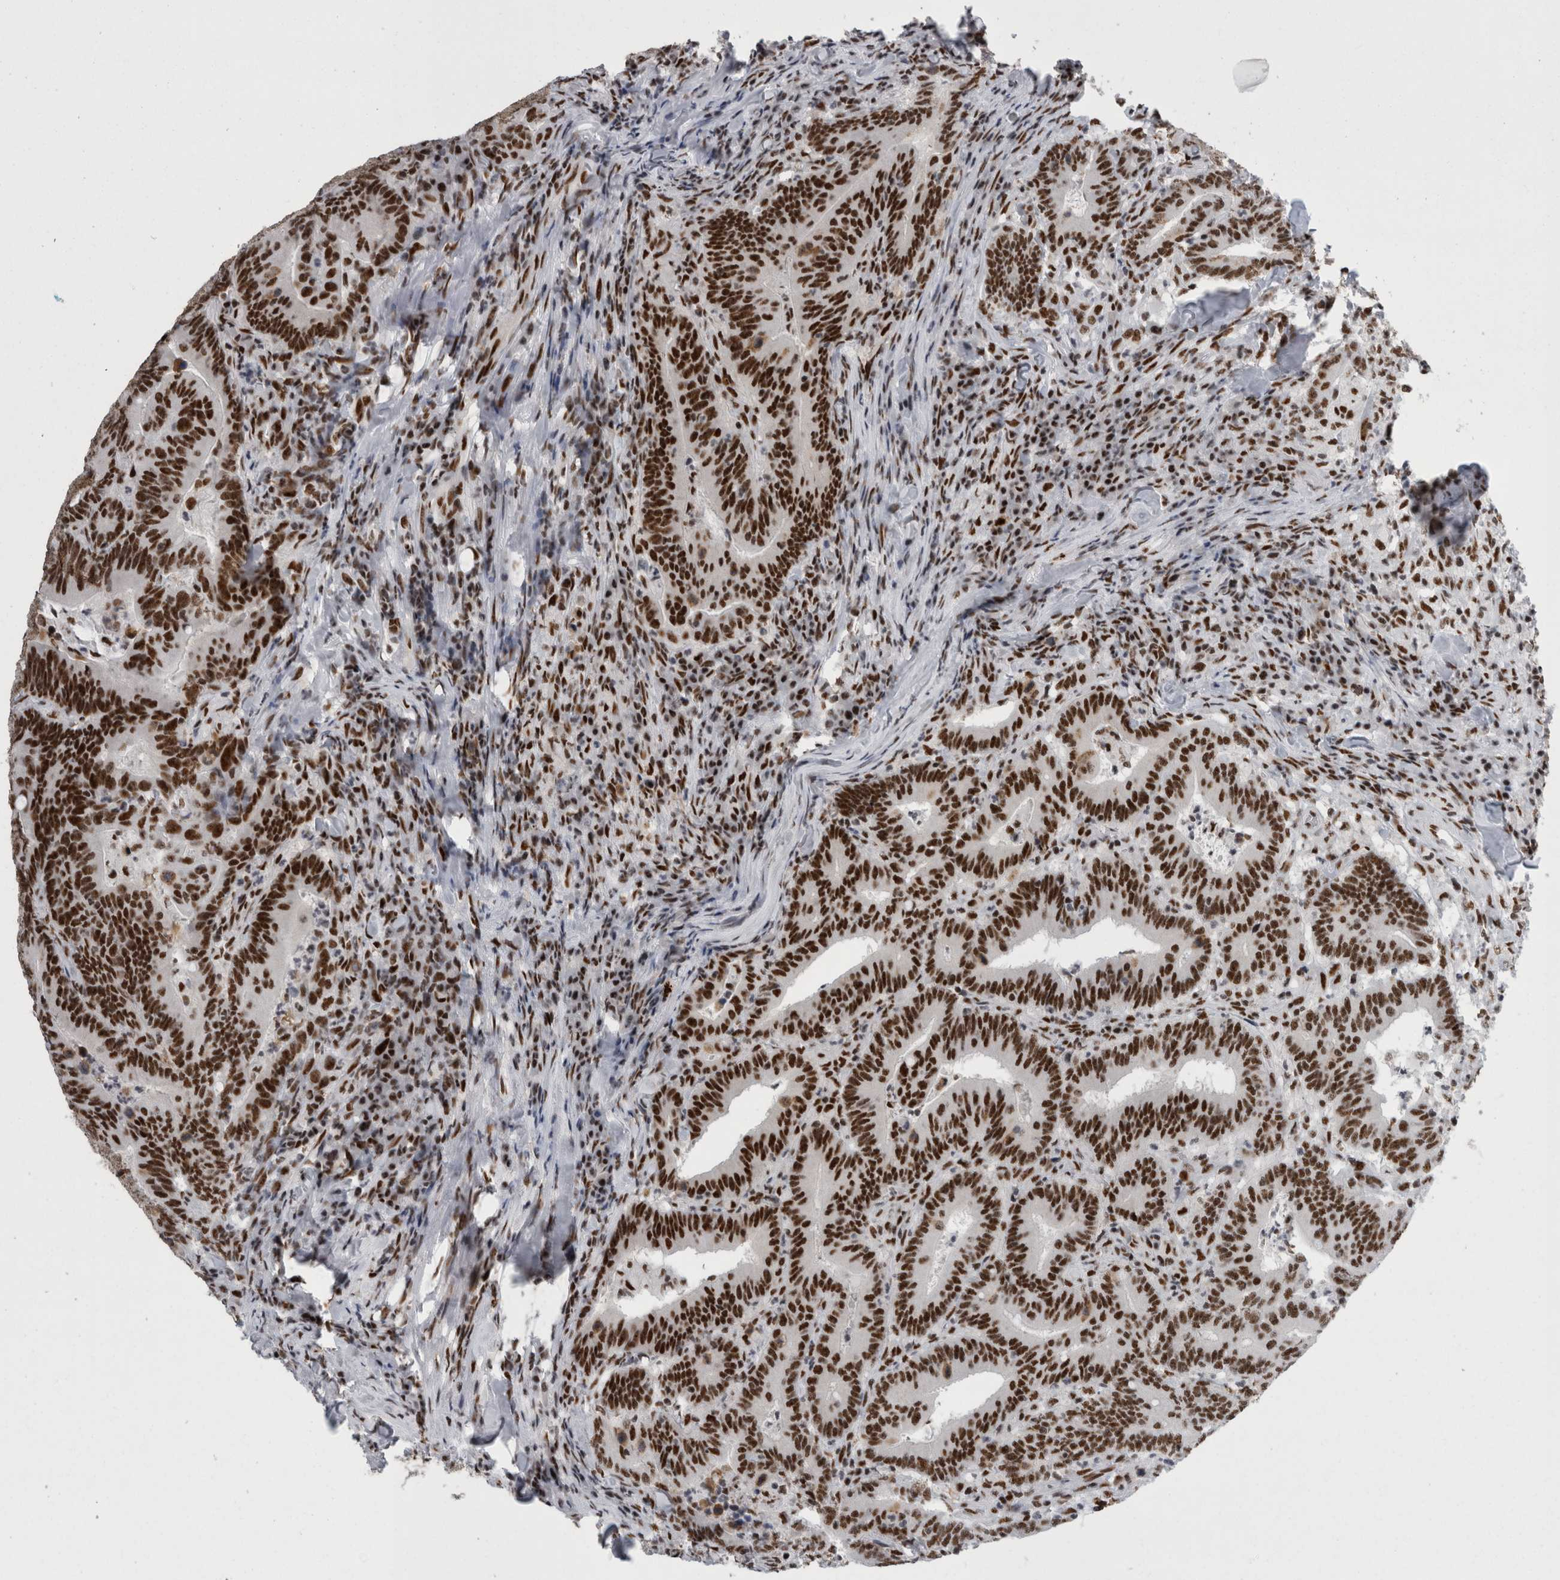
{"staining": {"intensity": "strong", "quantity": ">75%", "location": "nuclear"}, "tissue": "colorectal cancer", "cell_type": "Tumor cells", "image_type": "cancer", "snomed": [{"axis": "morphology", "description": "Adenocarcinoma, NOS"}, {"axis": "topography", "description": "Colon"}], "caption": "Adenocarcinoma (colorectal) tissue demonstrates strong nuclear expression in about >75% of tumor cells, visualized by immunohistochemistry.", "gene": "SNRNP40", "patient": {"sex": "female", "age": 66}}